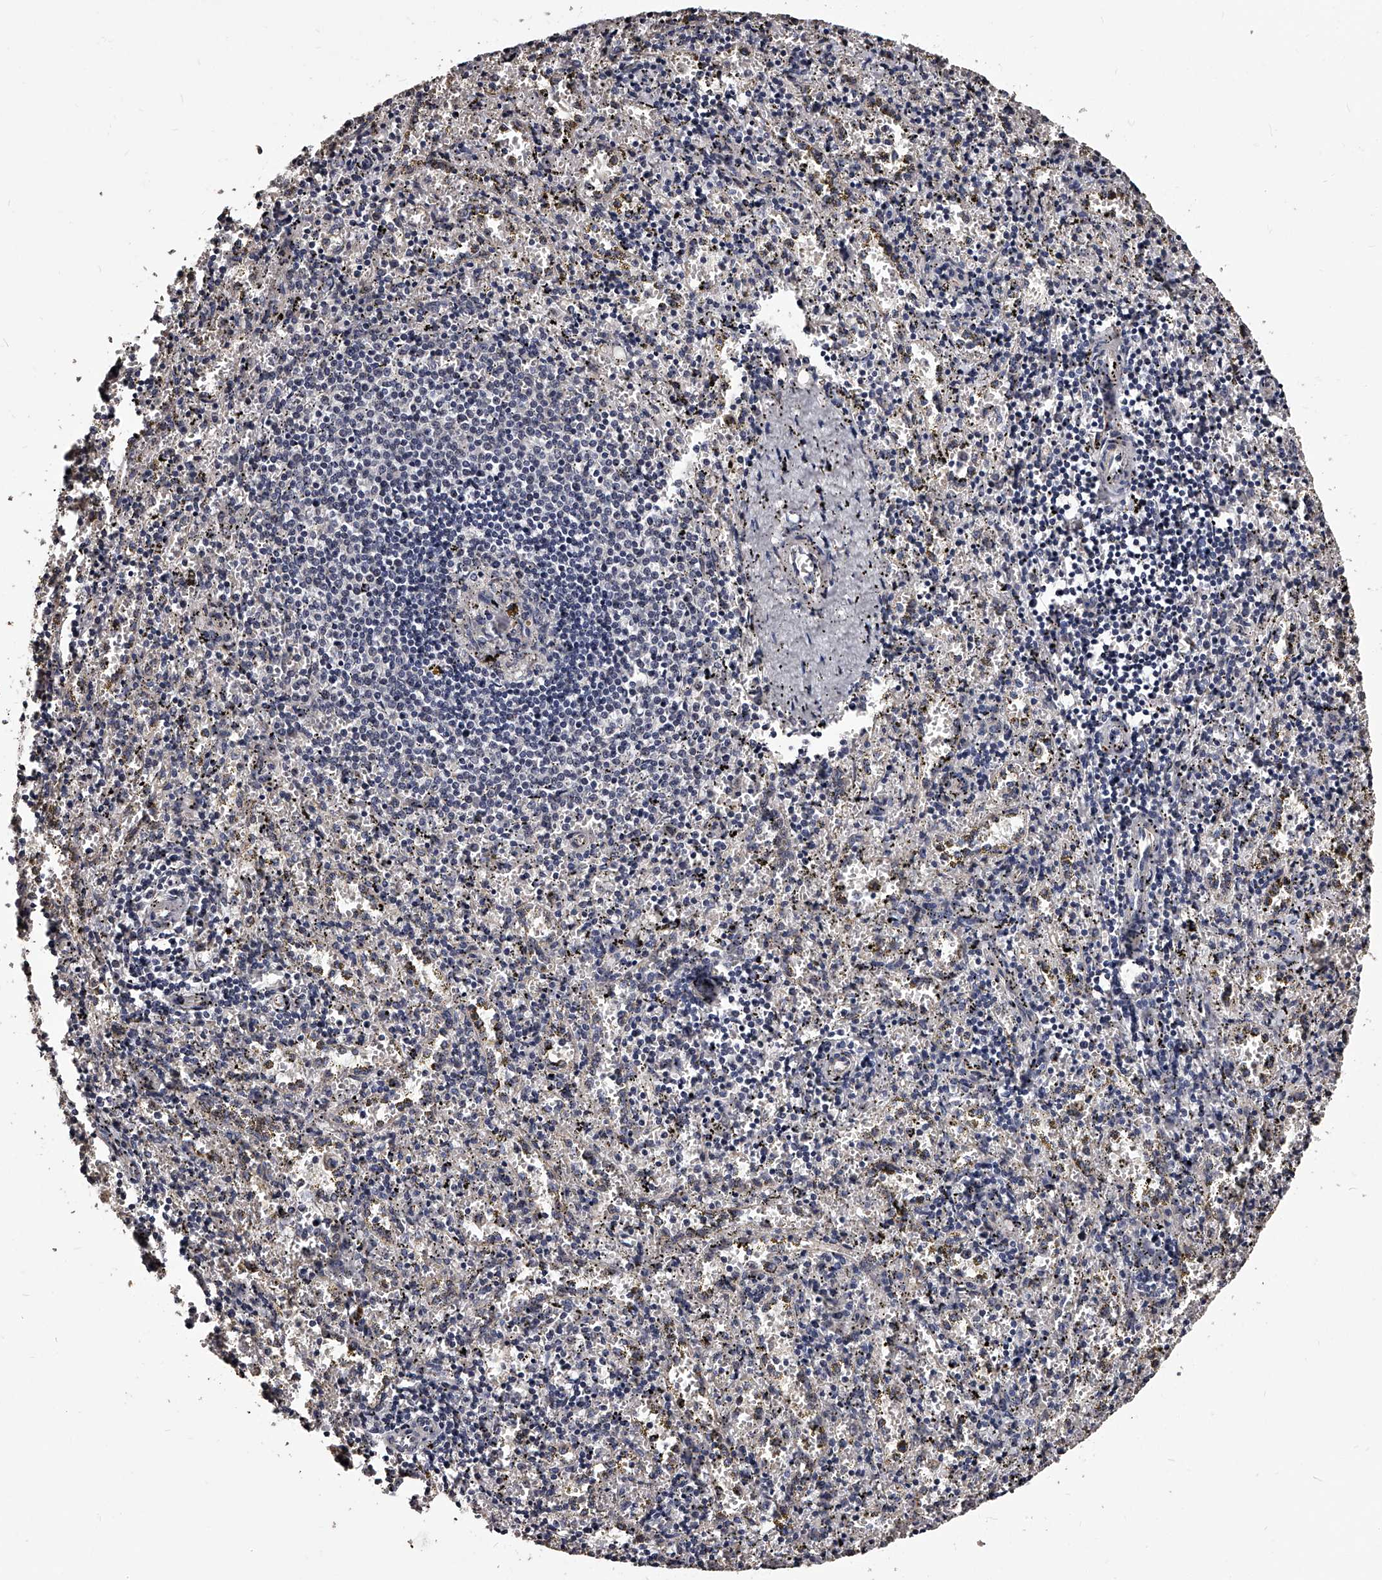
{"staining": {"intensity": "negative", "quantity": "none", "location": "none"}, "tissue": "spleen", "cell_type": "Cells in red pulp", "image_type": "normal", "snomed": [{"axis": "morphology", "description": "Normal tissue, NOS"}, {"axis": "topography", "description": "Spleen"}], "caption": "This is an IHC image of unremarkable human spleen. There is no positivity in cells in red pulp.", "gene": "RSC1A1", "patient": {"sex": "male", "age": 11}}